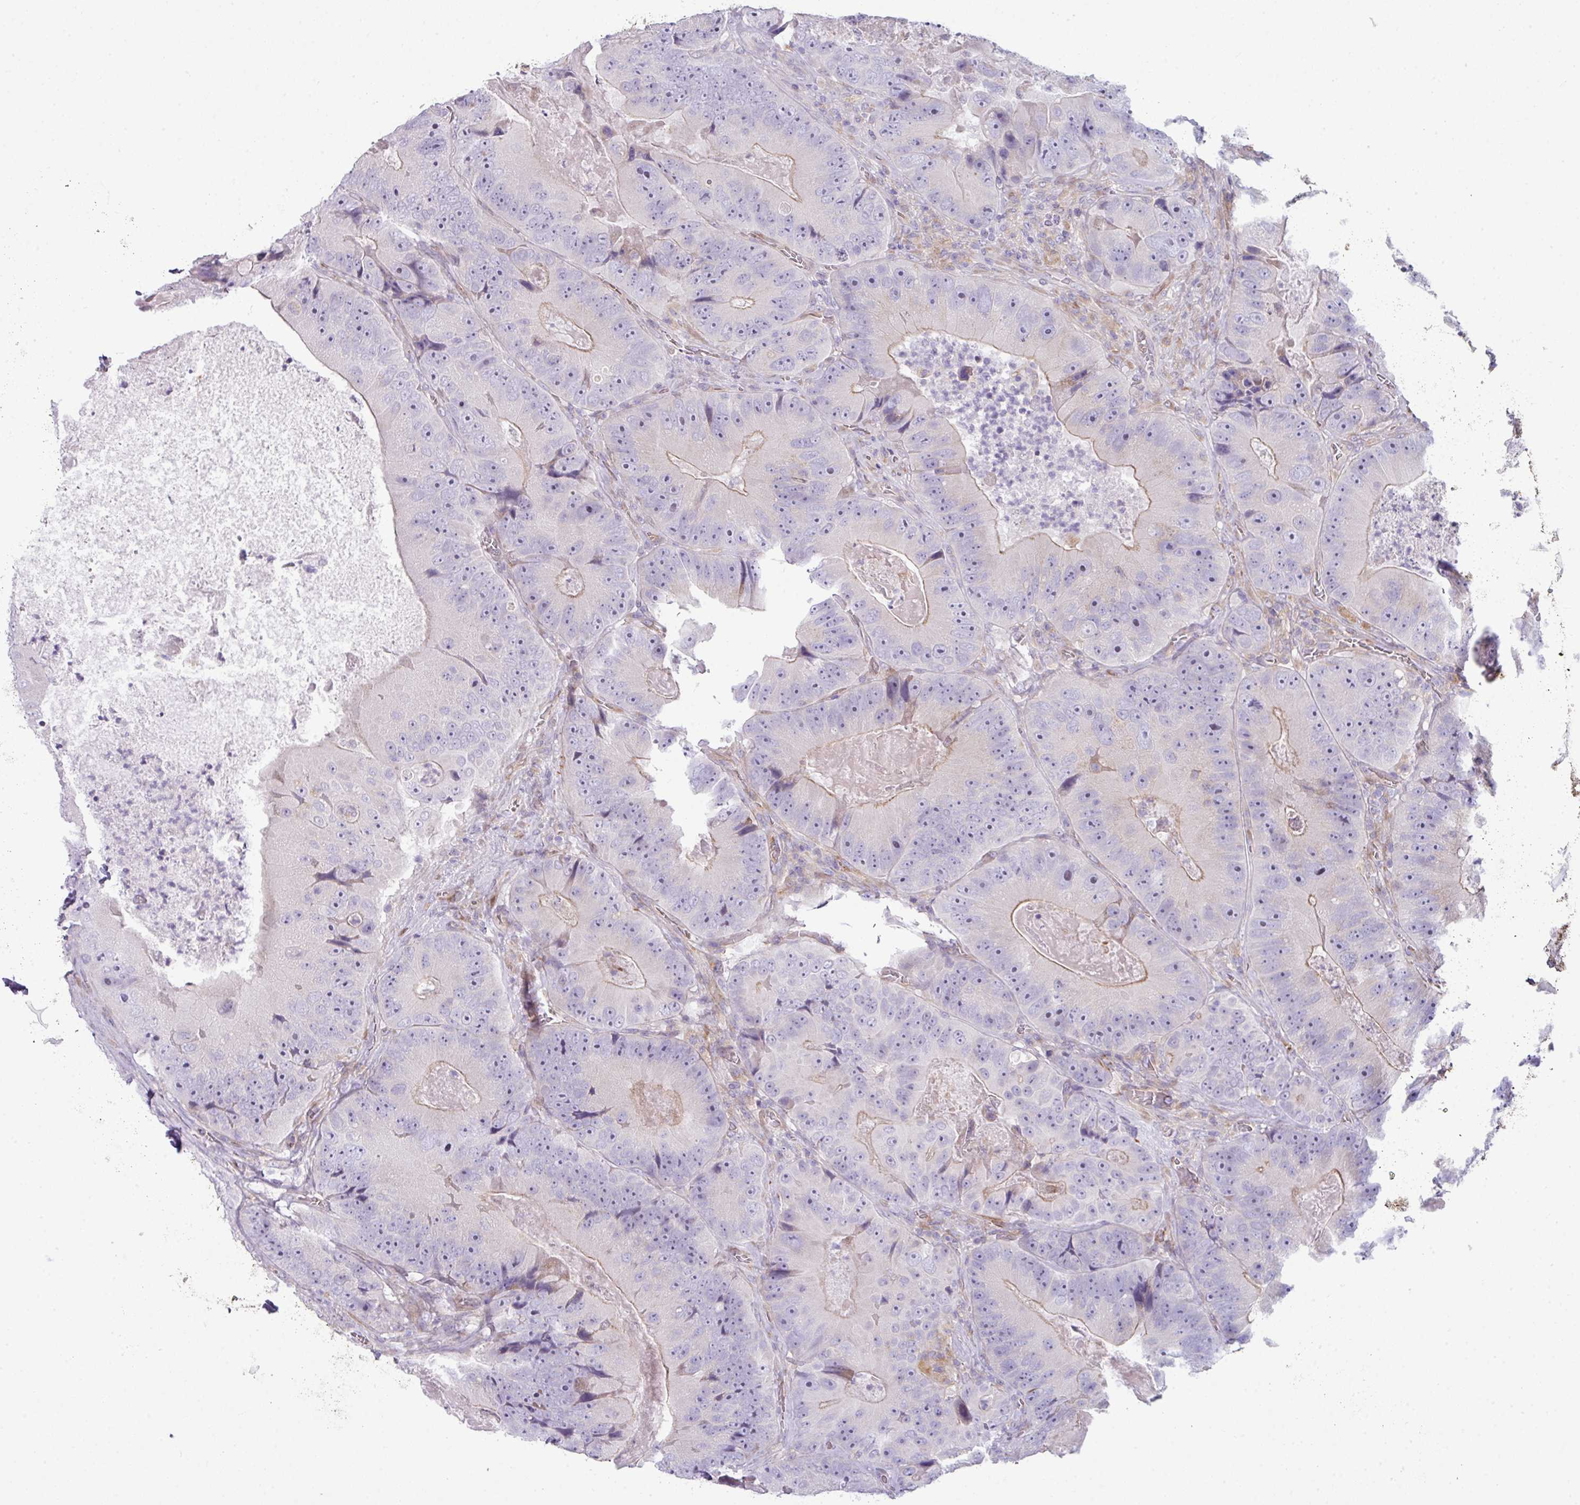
{"staining": {"intensity": "weak", "quantity": "<25%", "location": "cytoplasmic/membranous"}, "tissue": "colorectal cancer", "cell_type": "Tumor cells", "image_type": "cancer", "snomed": [{"axis": "morphology", "description": "Adenocarcinoma, NOS"}, {"axis": "topography", "description": "Colon"}], "caption": "Colorectal cancer (adenocarcinoma) was stained to show a protein in brown. There is no significant staining in tumor cells.", "gene": "ABCC5", "patient": {"sex": "female", "age": 86}}